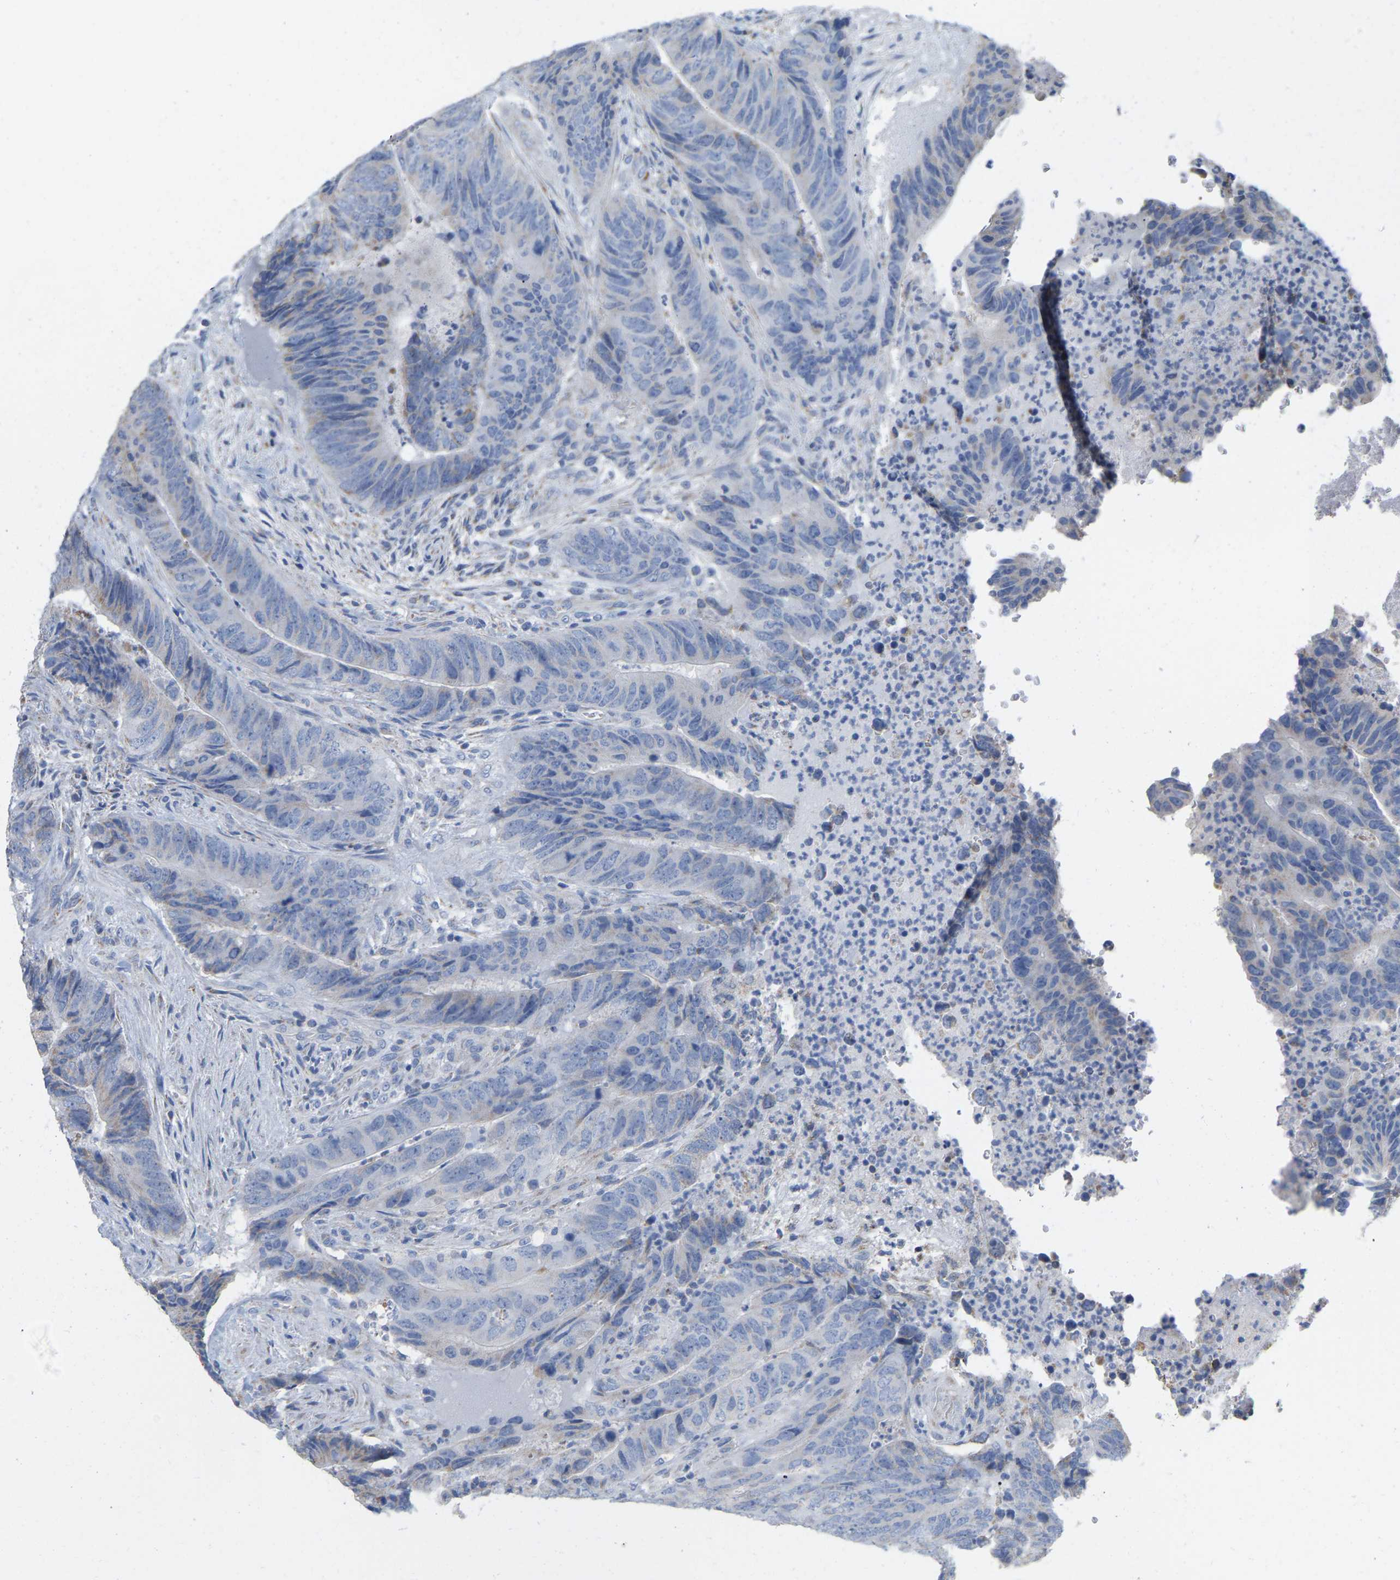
{"staining": {"intensity": "negative", "quantity": "none", "location": "none"}, "tissue": "colorectal cancer", "cell_type": "Tumor cells", "image_type": "cancer", "snomed": [{"axis": "morphology", "description": "Adenocarcinoma, NOS"}, {"axis": "topography", "description": "Colon"}], "caption": "Tumor cells show no significant protein expression in colorectal cancer.", "gene": "CBLB", "patient": {"sex": "male", "age": 56}}